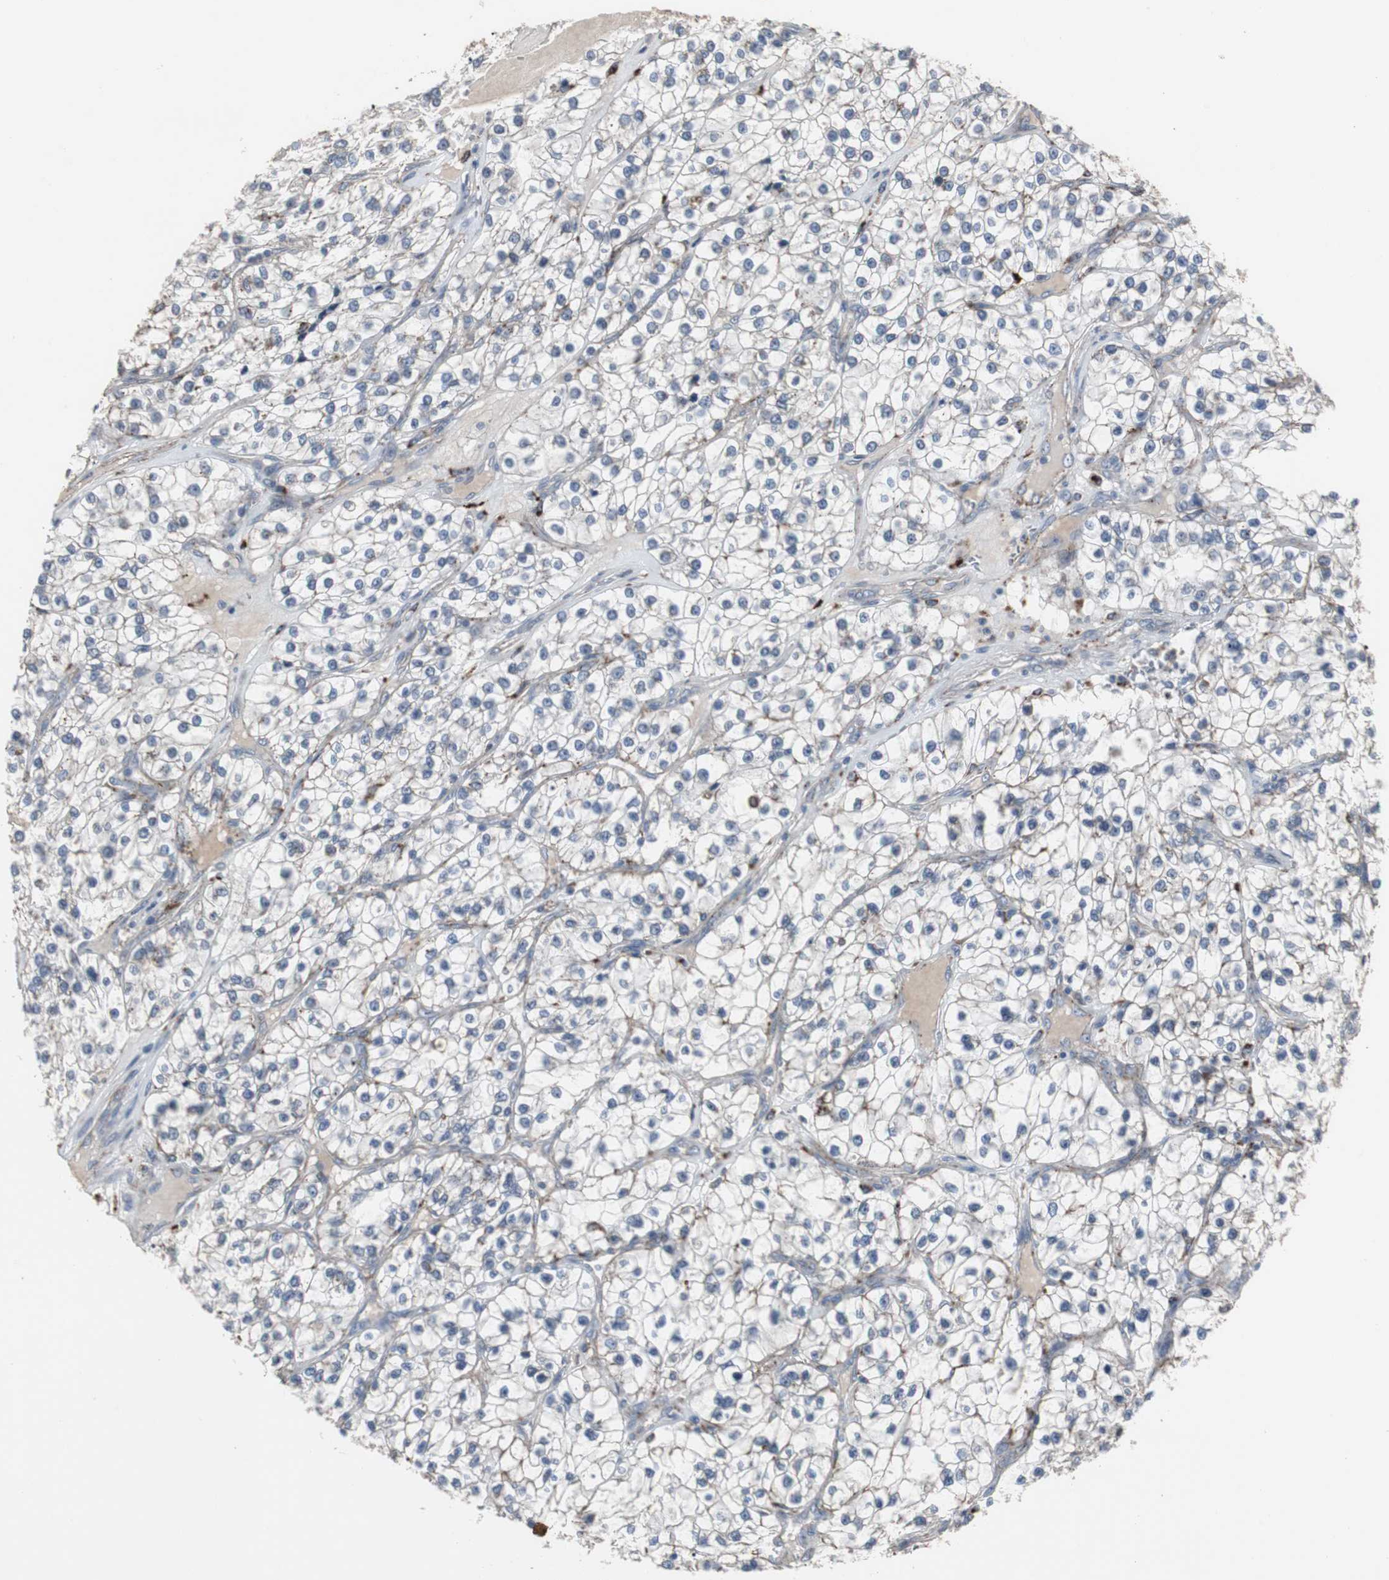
{"staining": {"intensity": "strong", "quantity": "<25%", "location": "cytoplasmic/membranous"}, "tissue": "renal cancer", "cell_type": "Tumor cells", "image_type": "cancer", "snomed": [{"axis": "morphology", "description": "Adenocarcinoma, NOS"}, {"axis": "topography", "description": "Kidney"}], "caption": "DAB immunohistochemical staining of renal adenocarcinoma shows strong cytoplasmic/membranous protein staining in approximately <25% of tumor cells.", "gene": "GBA1", "patient": {"sex": "female", "age": 57}}